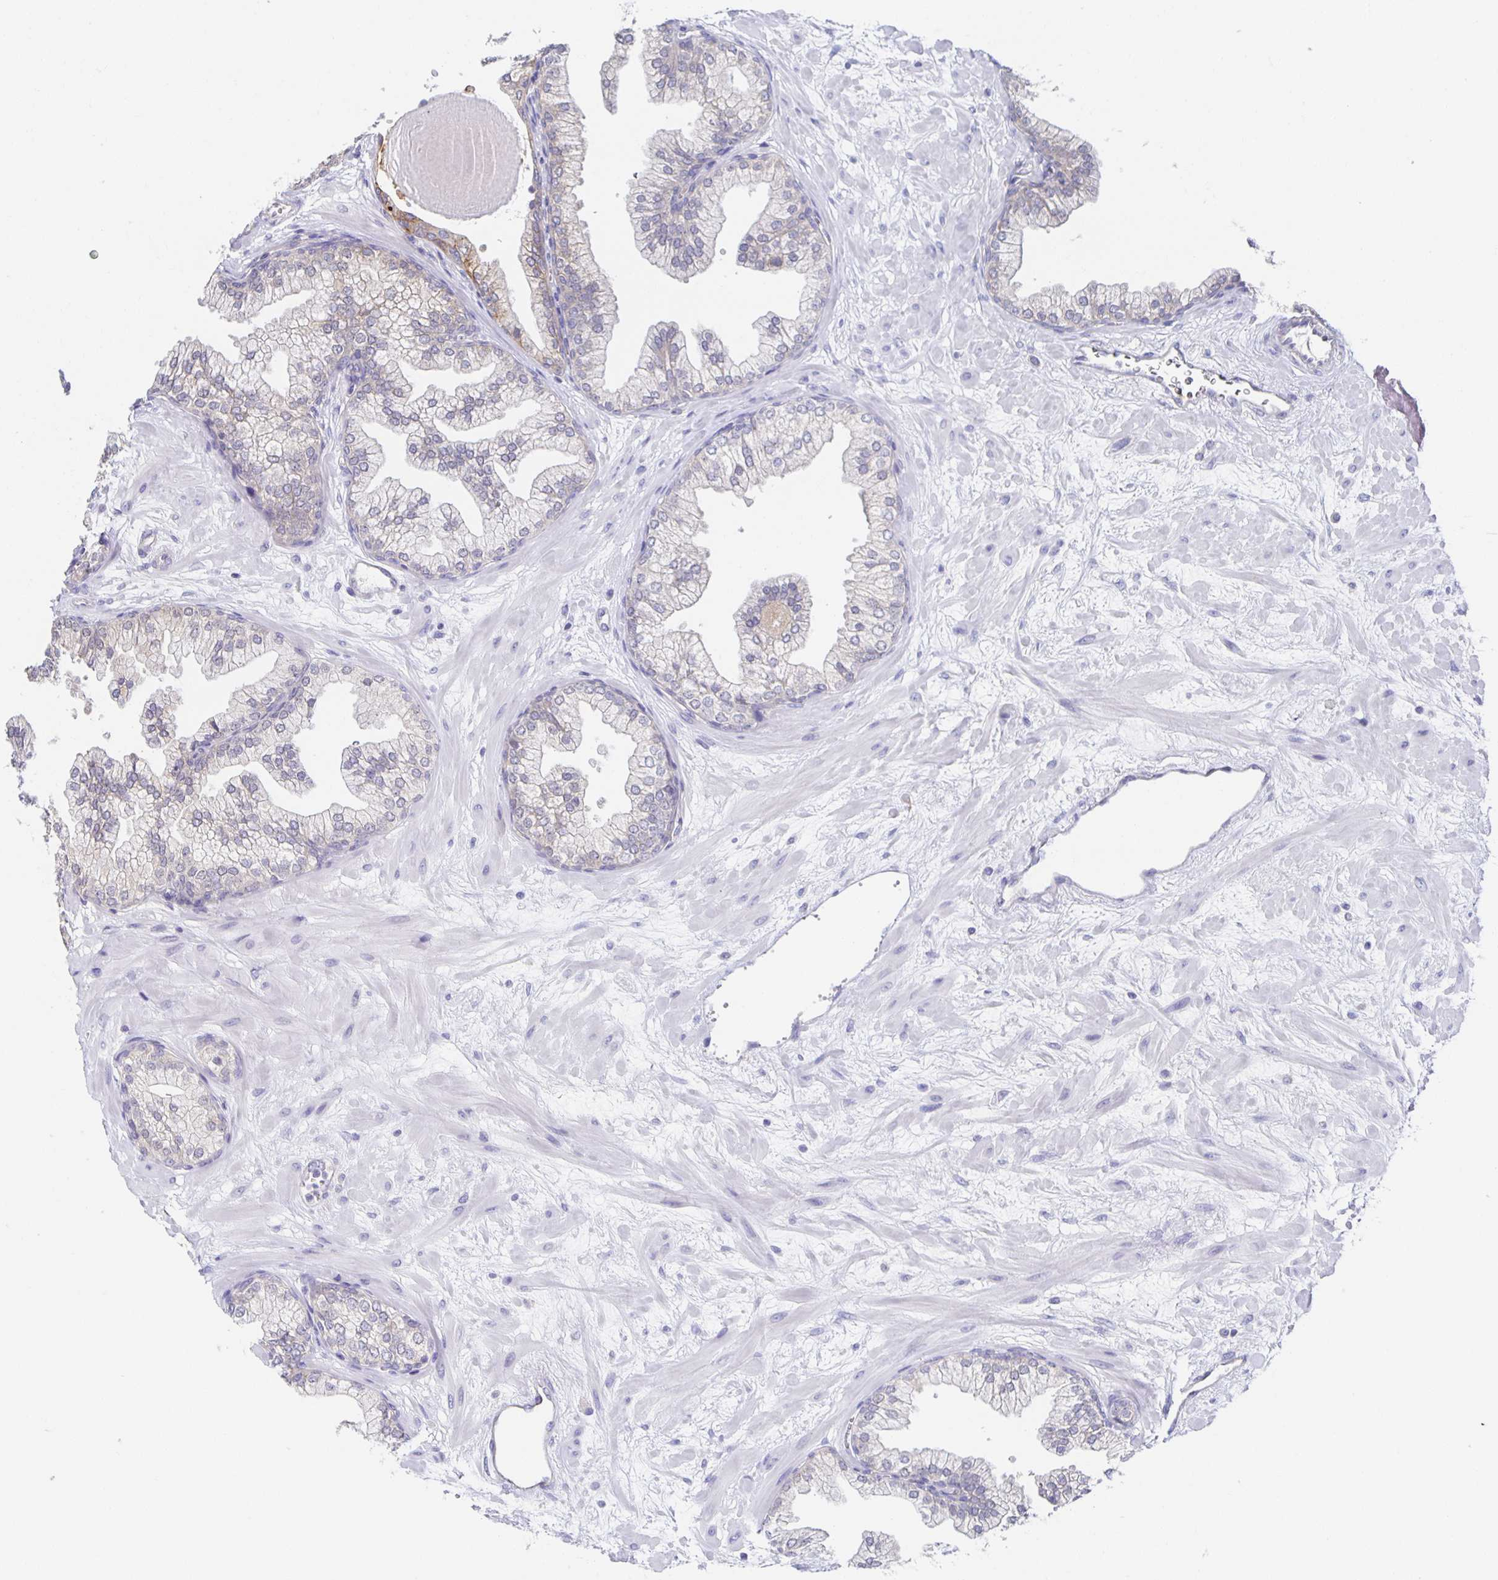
{"staining": {"intensity": "negative", "quantity": "none", "location": "none"}, "tissue": "prostate", "cell_type": "Glandular cells", "image_type": "normal", "snomed": [{"axis": "morphology", "description": "Normal tissue, NOS"}, {"axis": "topography", "description": "Prostate"}, {"axis": "topography", "description": "Peripheral nerve tissue"}], "caption": "Immunohistochemical staining of normal prostate displays no significant expression in glandular cells. Brightfield microscopy of IHC stained with DAB (brown) and hematoxylin (blue), captured at high magnification.", "gene": "BAD", "patient": {"sex": "male", "age": 61}}